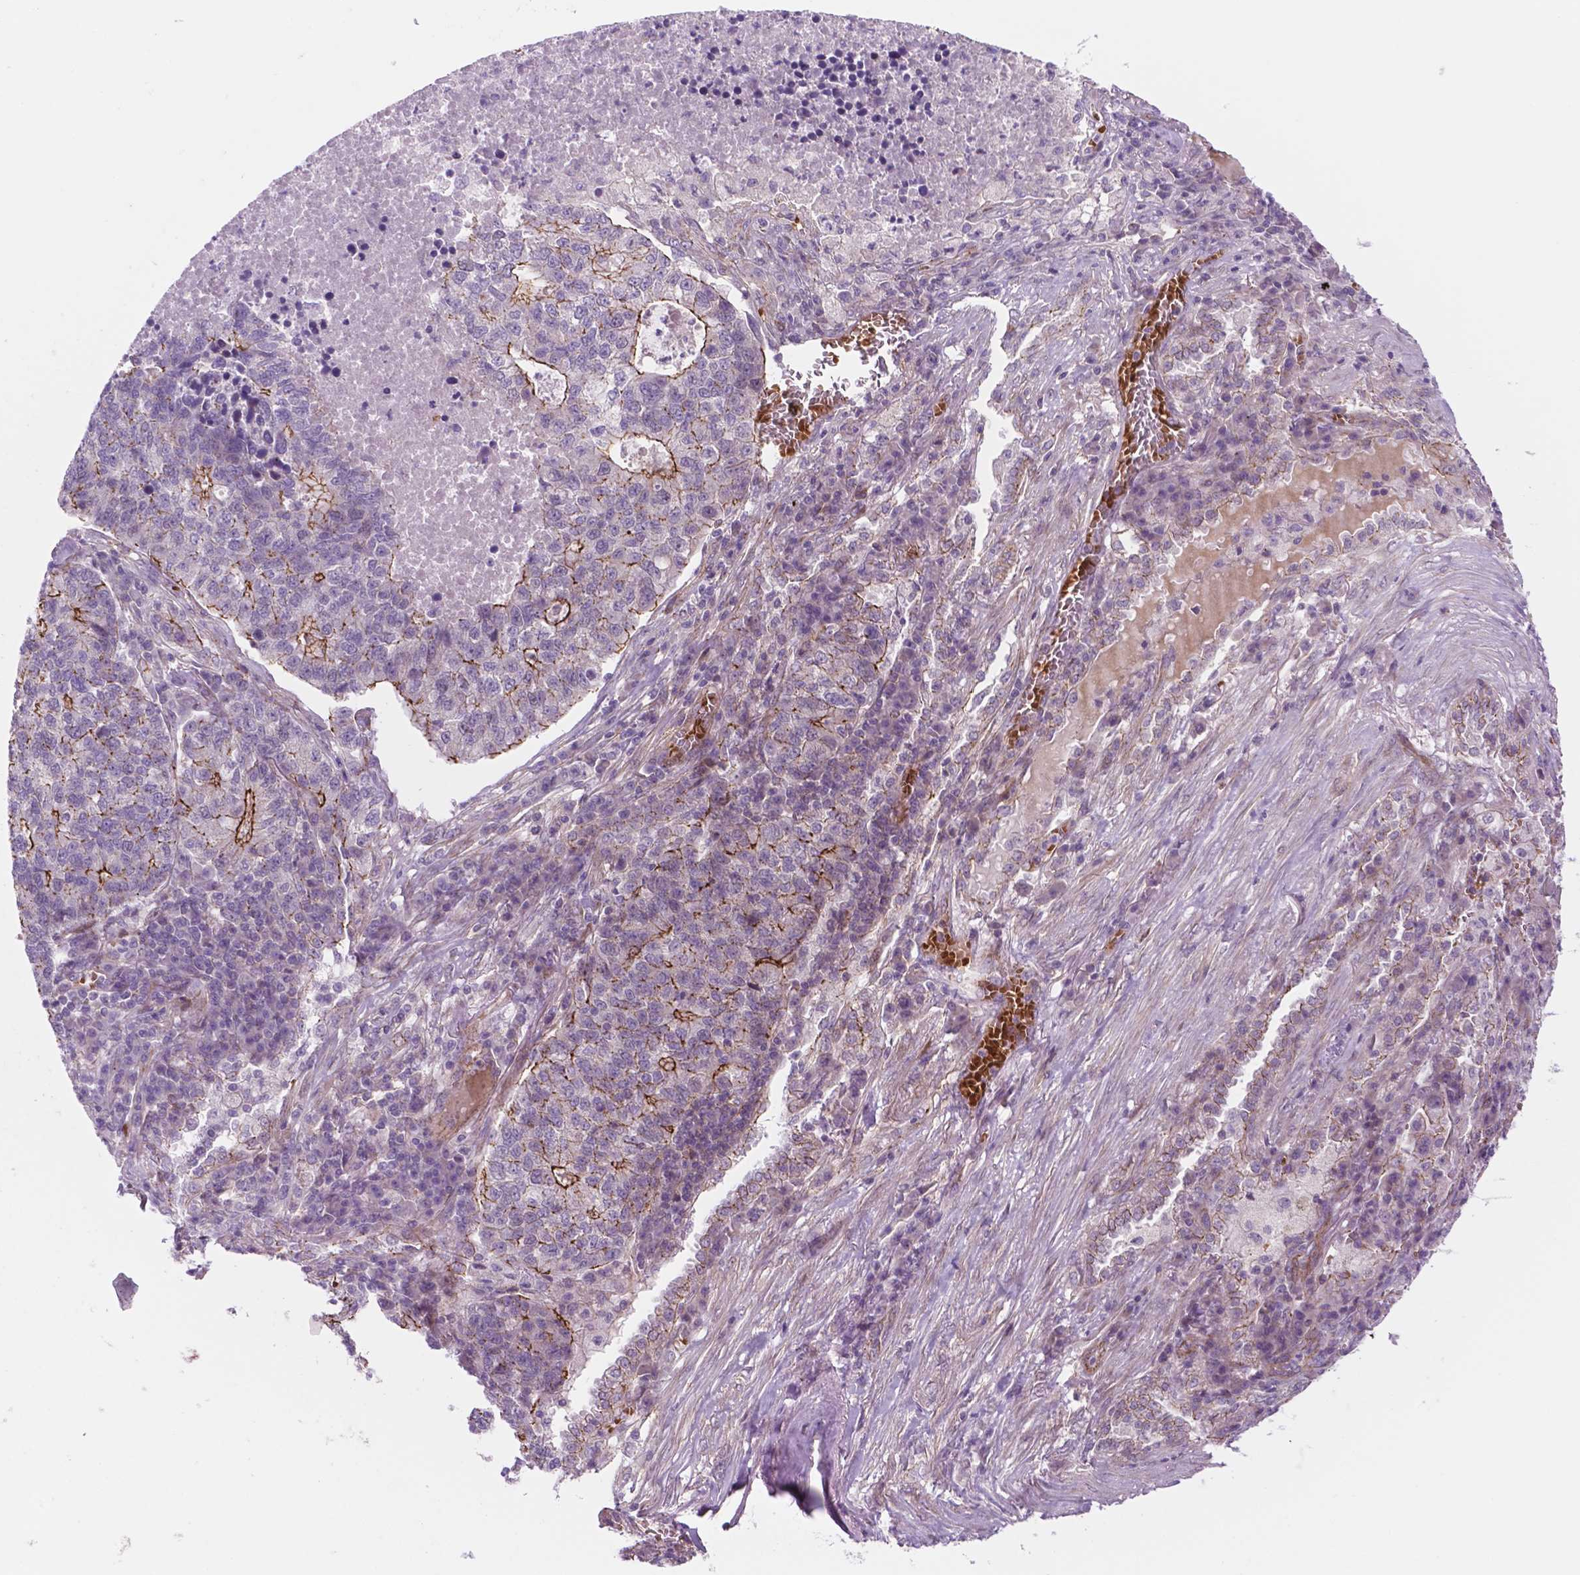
{"staining": {"intensity": "moderate", "quantity": "<25%", "location": "cytoplasmic/membranous"}, "tissue": "lung cancer", "cell_type": "Tumor cells", "image_type": "cancer", "snomed": [{"axis": "morphology", "description": "Adenocarcinoma, NOS"}, {"axis": "topography", "description": "Lung"}], "caption": "IHC histopathology image of neoplastic tissue: lung cancer stained using IHC demonstrates low levels of moderate protein expression localized specifically in the cytoplasmic/membranous of tumor cells, appearing as a cytoplasmic/membranous brown color.", "gene": "RND3", "patient": {"sex": "male", "age": 57}}